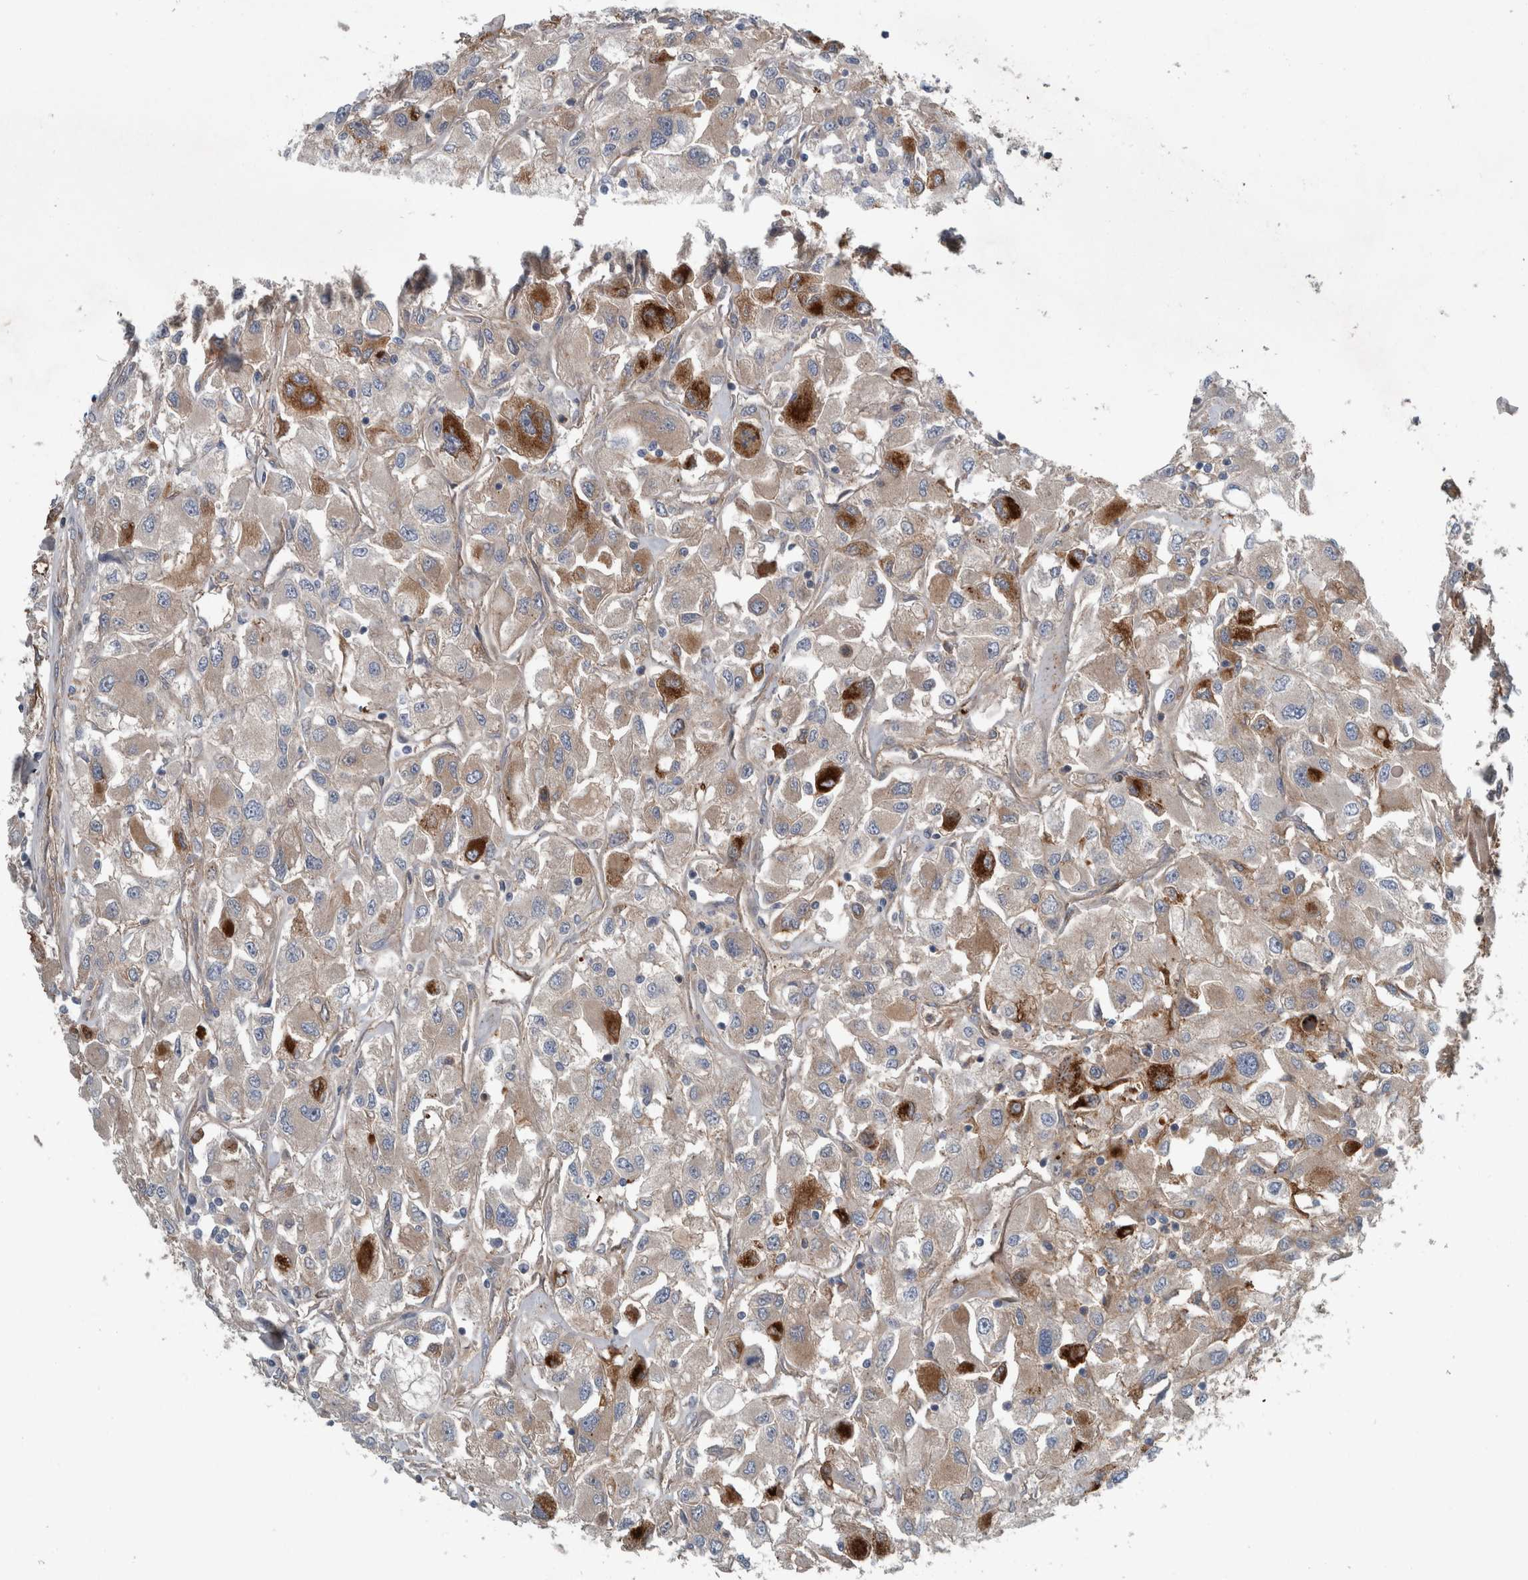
{"staining": {"intensity": "strong", "quantity": "<25%", "location": "cytoplasmic/membranous"}, "tissue": "renal cancer", "cell_type": "Tumor cells", "image_type": "cancer", "snomed": [{"axis": "morphology", "description": "Adenocarcinoma, NOS"}, {"axis": "topography", "description": "Kidney"}], "caption": "This image reveals renal adenocarcinoma stained with immunohistochemistry to label a protein in brown. The cytoplasmic/membranous of tumor cells show strong positivity for the protein. Nuclei are counter-stained blue.", "gene": "GLT8D2", "patient": {"sex": "female", "age": 52}}